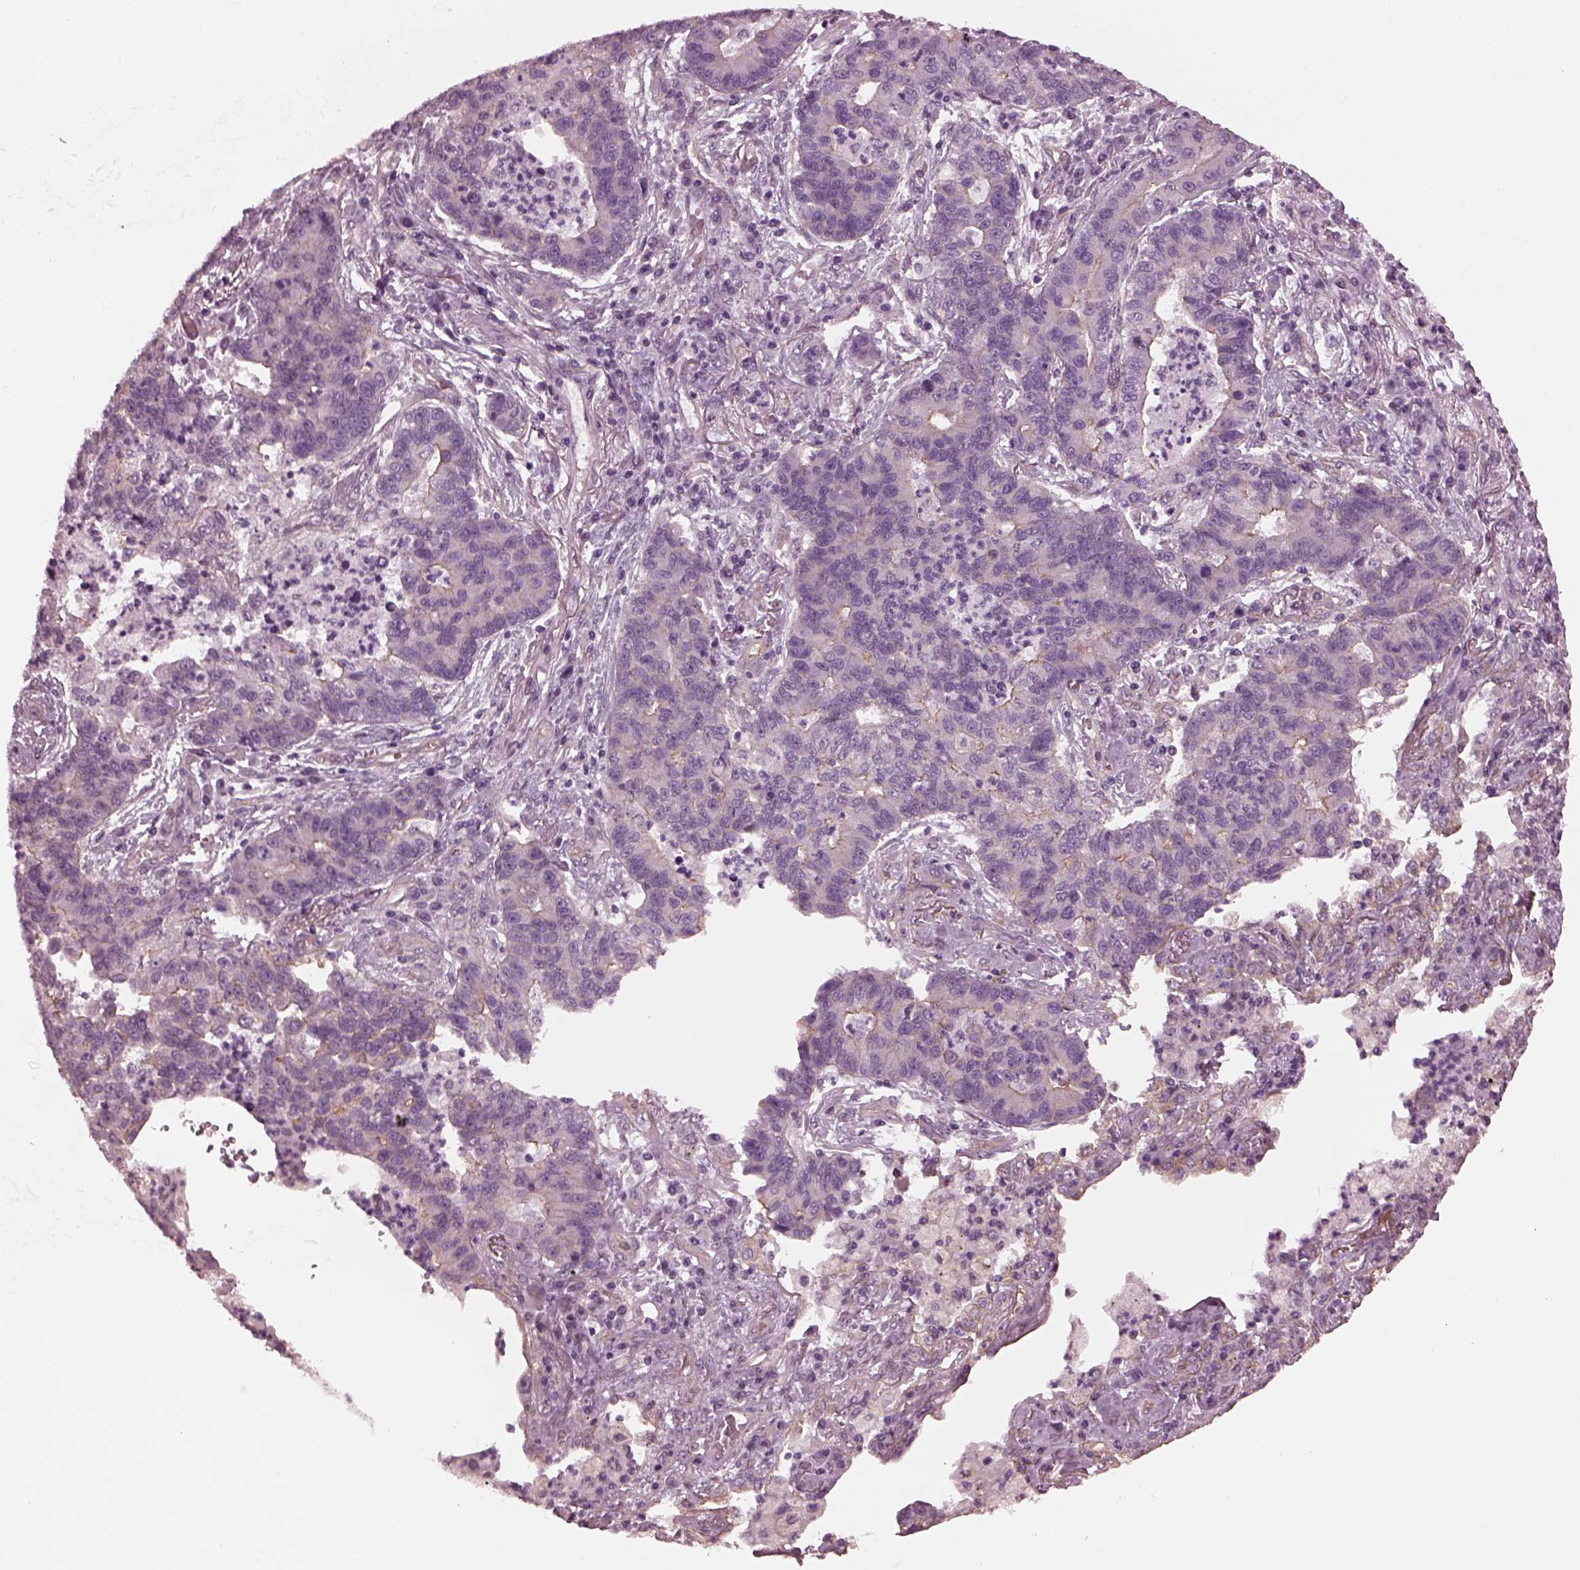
{"staining": {"intensity": "moderate", "quantity": "<25%", "location": "cytoplasmic/membranous"}, "tissue": "lung cancer", "cell_type": "Tumor cells", "image_type": "cancer", "snomed": [{"axis": "morphology", "description": "Adenocarcinoma, NOS"}, {"axis": "topography", "description": "Lung"}], "caption": "Immunohistochemical staining of lung cancer (adenocarcinoma) displays low levels of moderate cytoplasmic/membranous positivity in about <25% of tumor cells. (DAB IHC, brown staining for protein, blue staining for nuclei).", "gene": "ODAD1", "patient": {"sex": "female", "age": 57}}